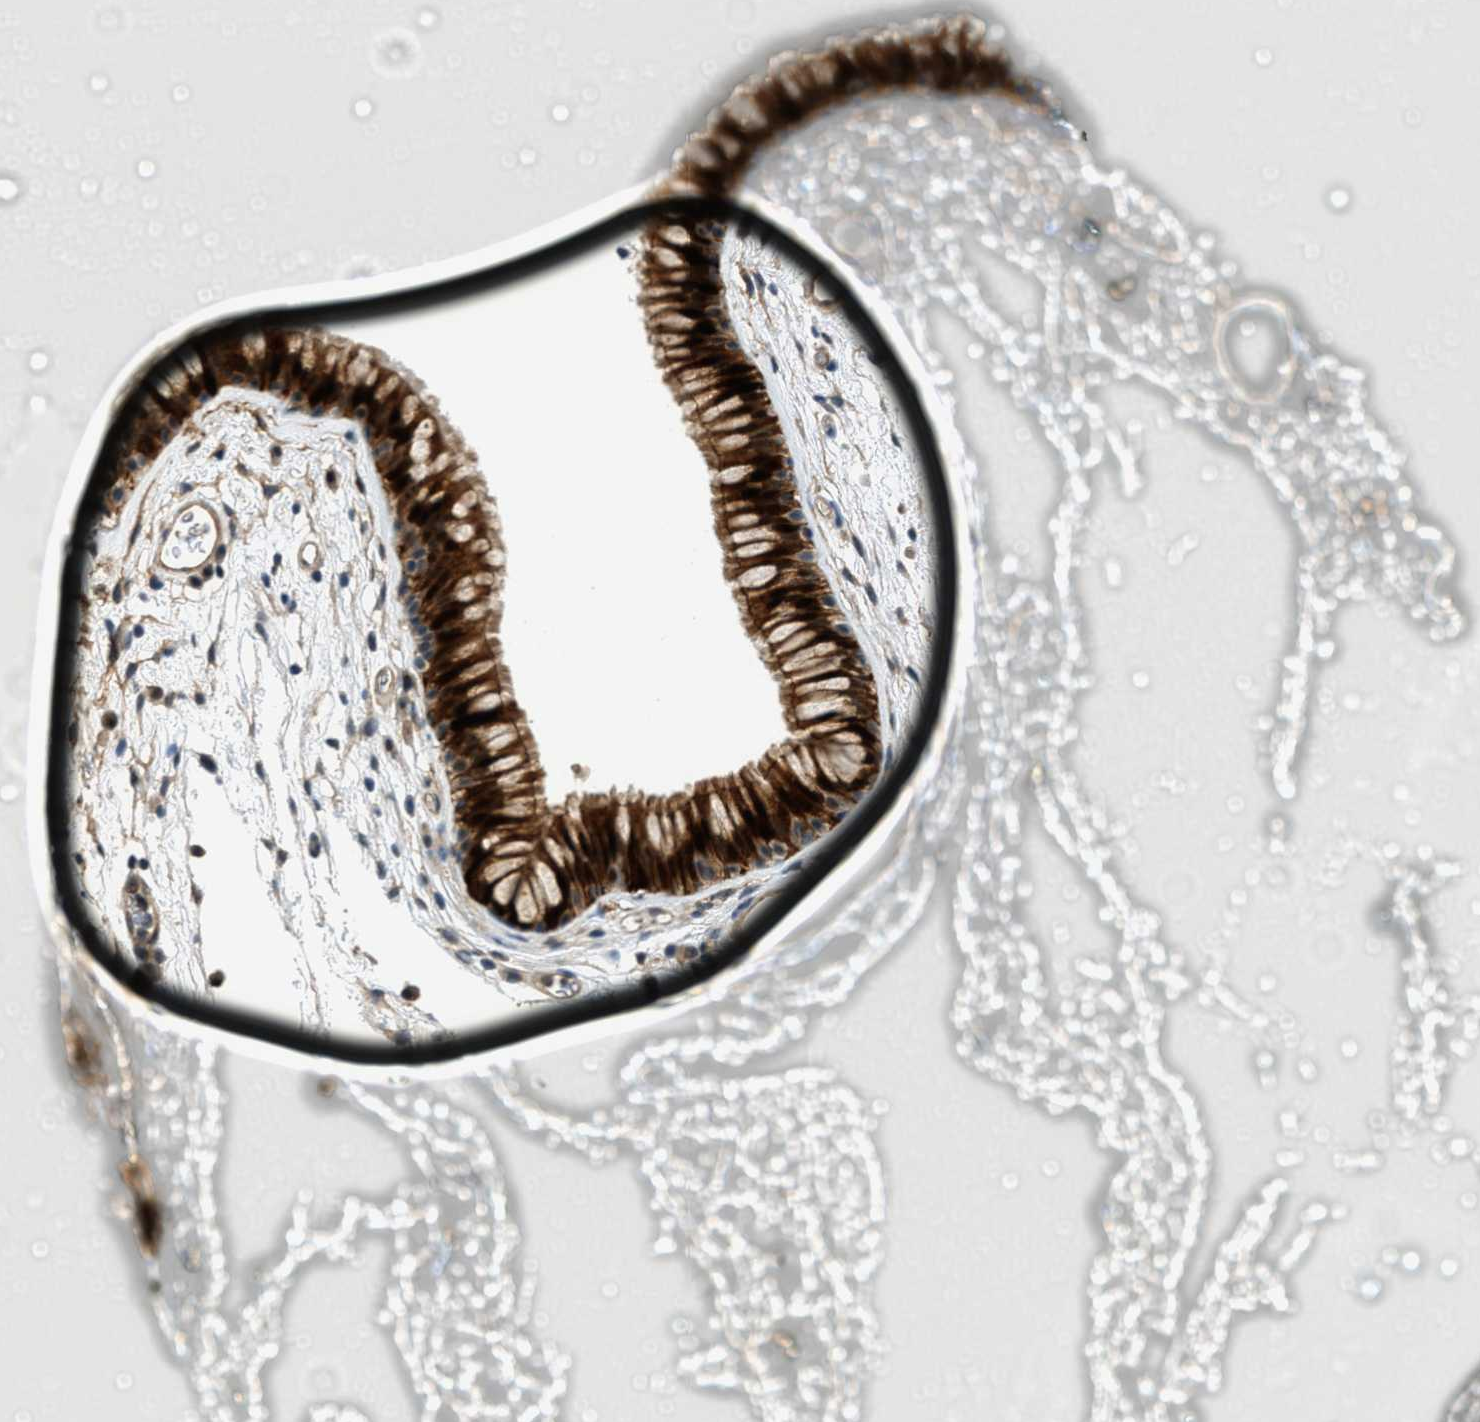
{"staining": {"intensity": "strong", "quantity": ">75%", "location": "cytoplasmic/membranous,nuclear"}, "tissue": "nasopharynx", "cell_type": "Respiratory epithelial cells", "image_type": "normal", "snomed": [{"axis": "morphology", "description": "Normal tissue, NOS"}, {"axis": "morphology", "description": "Inflammation, NOS"}, {"axis": "topography", "description": "Nasopharynx"}], "caption": "This image displays immunohistochemistry (IHC) staining of normal nasopharynx, with high strong cytoplasmic/membranous,nuclear positivity in approximately >75% of respiratory epithelial cells.", "gene": "TRAK2", "patient": {"sex": "male", "age": 48}}